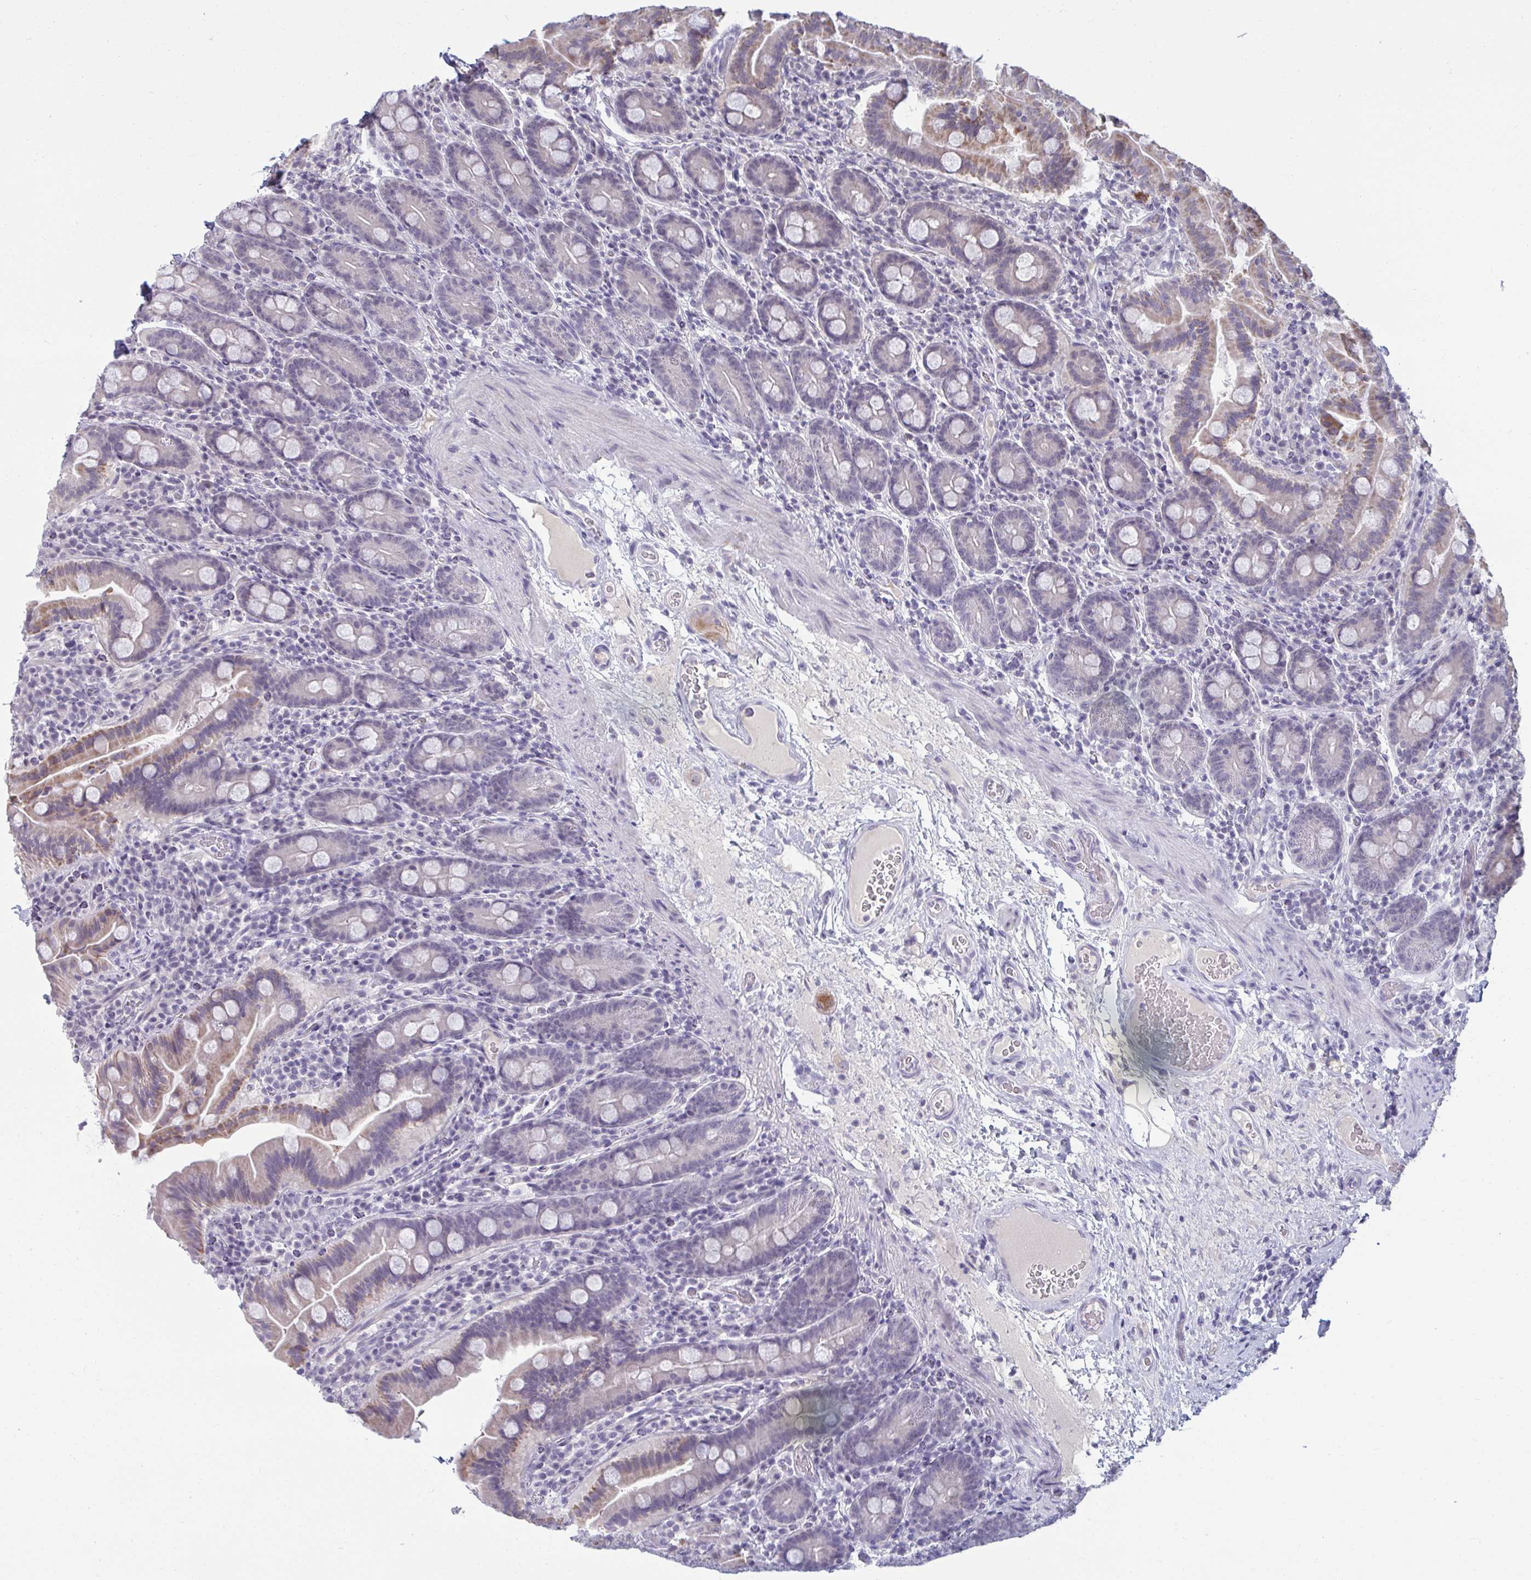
{"staining": {"intensity": "weak", "quantity": "<25%", "location": "cytoplasmic/membranous"}, "tissue": "small intestine", "cell_type": "Glandular cells", "image_type": "normal", "snomed": [{"axis": "morphology", "description": "Normal tissue, NOS"}, {"axis": "topography", "description": "Small intestine"}], "caption": "A high-resolution image shows IHC staining of benign small intestine, which reveals no significant expression in glandular cells. (Stains: DAB IHC with hematoxylin counter stain, Microscopy: brightfield microscopy at high magnification).", "gene": "RNASEH1", "patient": {"sex": "male", "age": 26}}